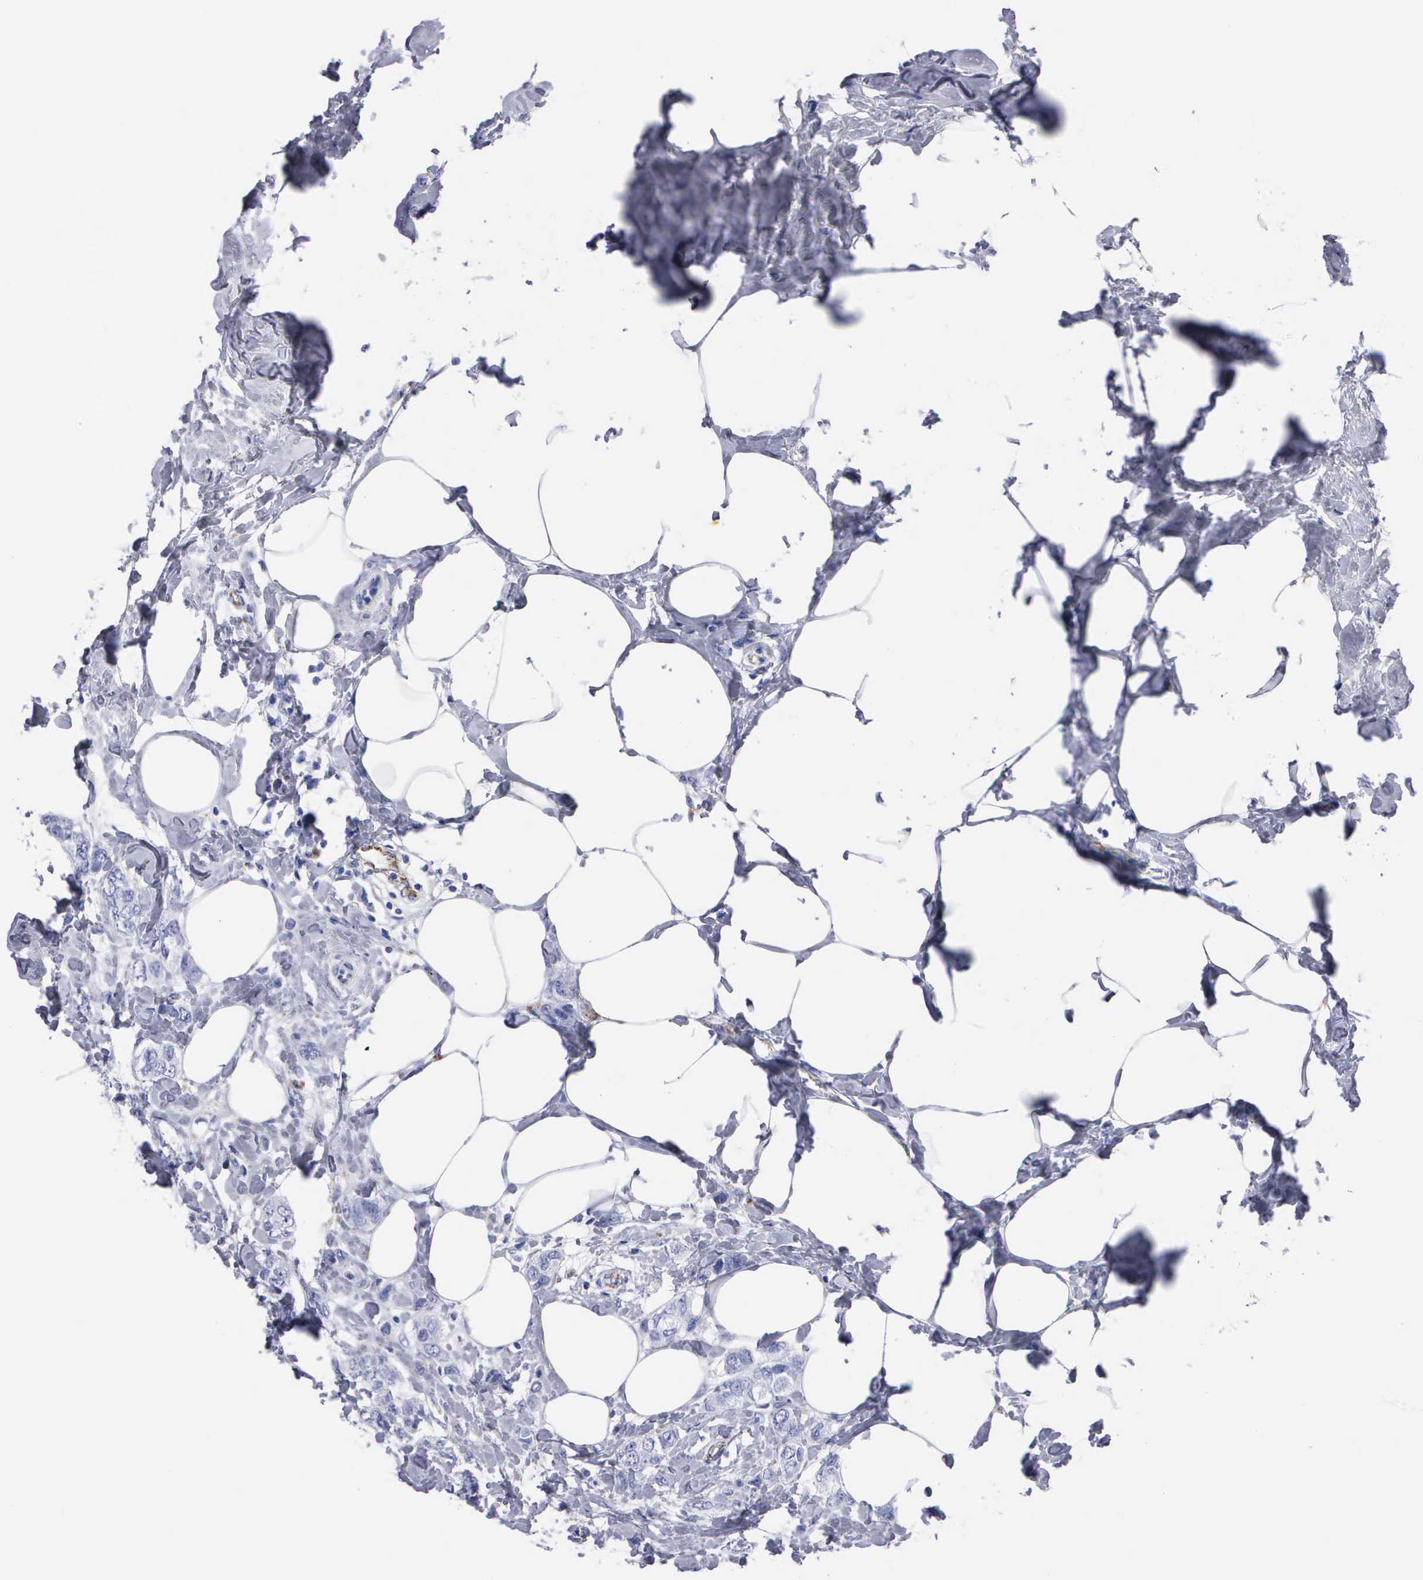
{"staining": {"intensity": "negative", "quantity": "none", "location": "none"}, "tissue": "breast cancer", "cell_type": "Tumor cells", "image_type": "cancer", "snomed": [{"axis": "morphology", "description": "Normal tissue, NOS"}, {"axis": "morphology", "description": "Duct carcinoma"}, {"axis": "topography", "description": "Breast"}], "caption": "A high-resolution image shows IHC staining of breast cancer (invasive ductal carcinoma), which shows no significant expression in tumor cells.", "gene": "CTSL", "patient": {"sex": "female", "age": 50}}